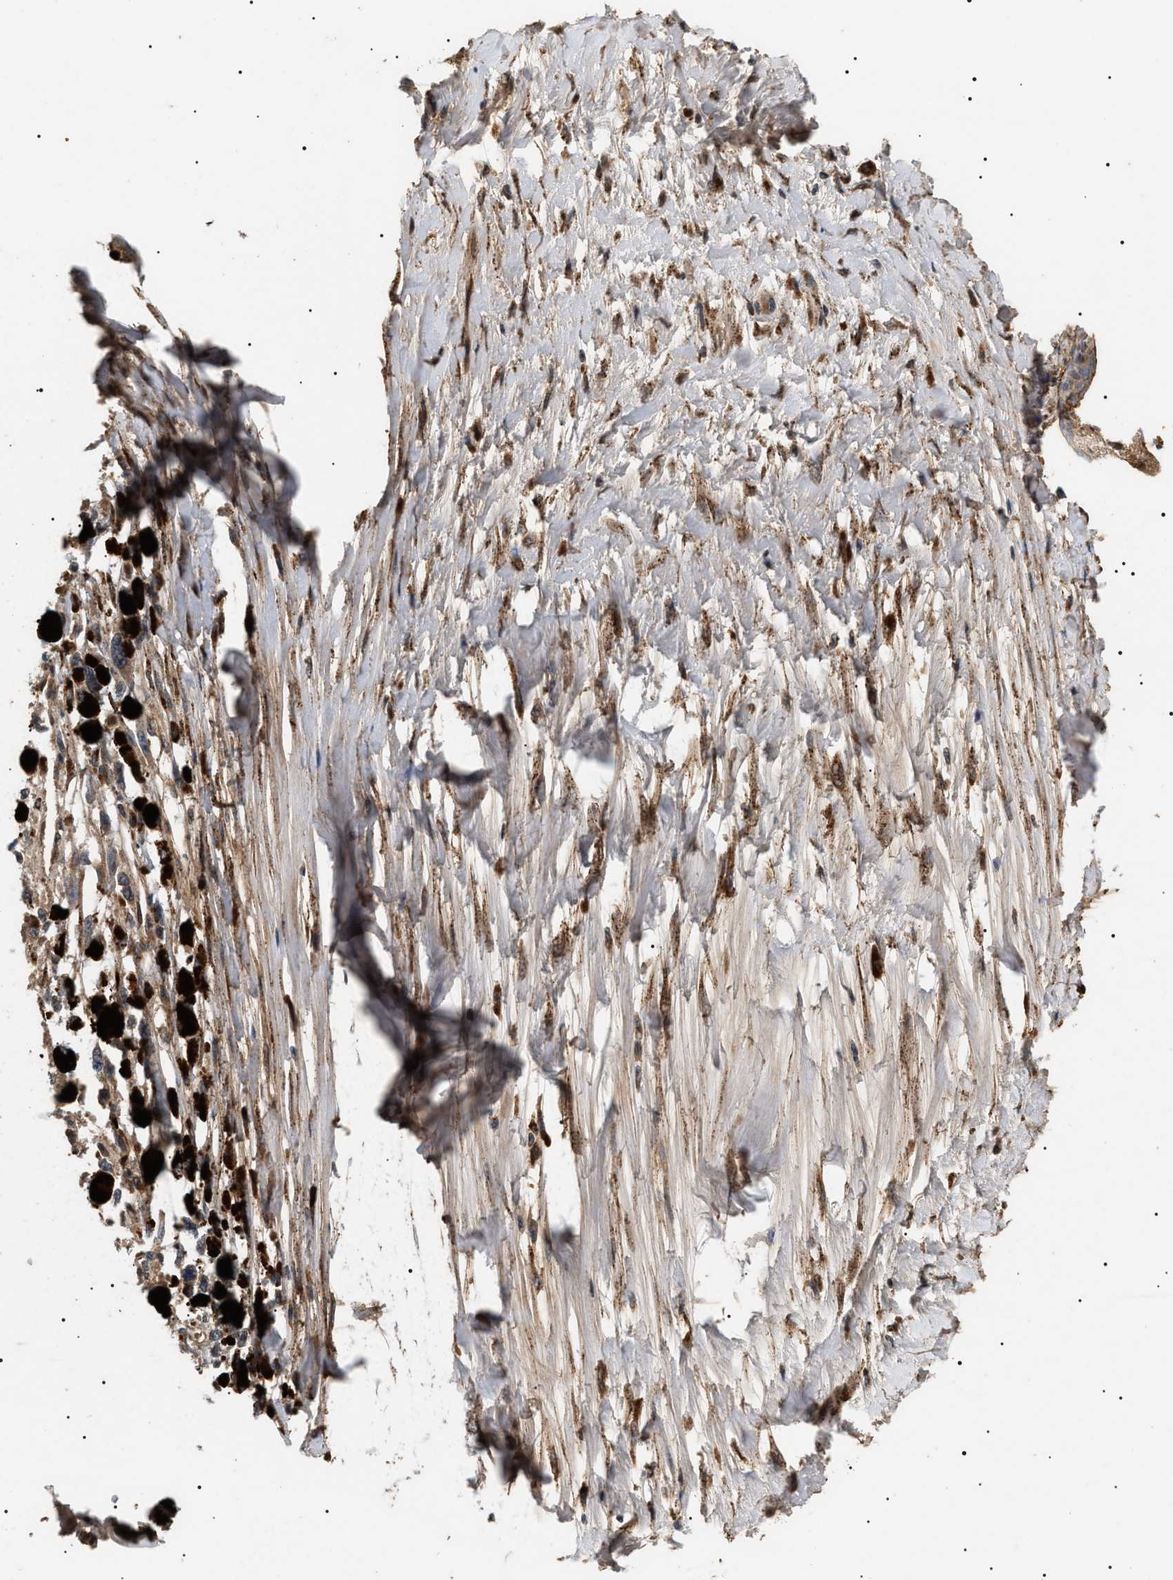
{"staining": {"intensity": "weak", "quantity": ">75%", "location": "cytoplasmic/membranous"}, "tissue": "melanoma", "cell_type": "Tumor cells", "image_type": "cancer", "snomed": [{"axis": "morphology", "description": "Malignant melanoma, Metastatic site"}, {"axis": "topography", "description": "Lymph node"}], "caption": "The immunohistochemical stain highlights weak cytoplasmic/membranous staining in tumor cells of malignant melanoma (metastatic site) tissue.", "gene": "ZBTB26", "patient": {"sex": "male", "age": 59}}